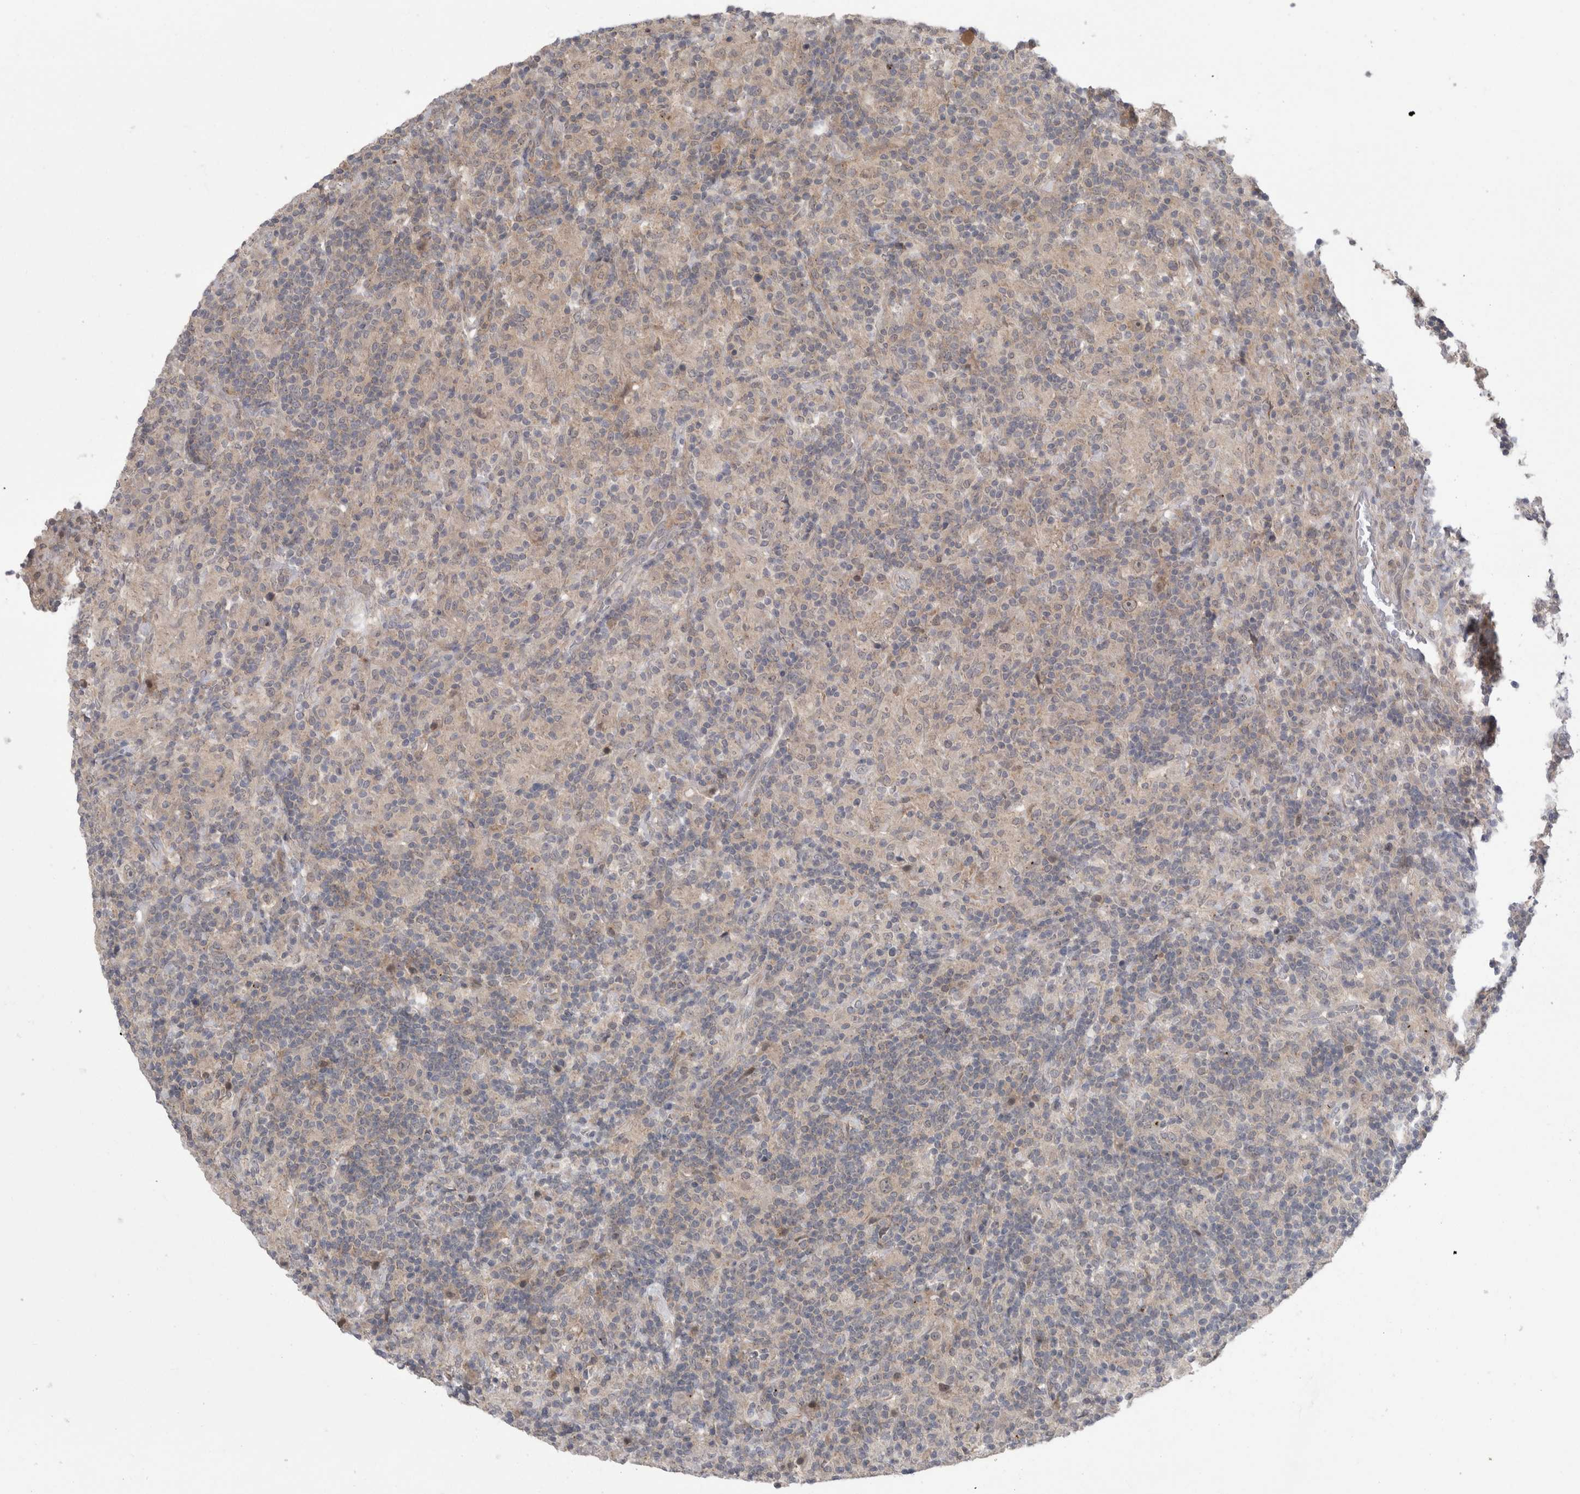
{"staining": {"intensity": "weak", "quantity": "25%-75%", "location": "cytoplasmic/membranous,nuclear"}, "tissue": "lymphoma", "cell_type": "Tumor cells", "image_type": "cancer", "snomed": [{"axis": "morphology", "description": "Hodgkin's disease, NOS"}, {"axis": "topography", "description": "Lymph node"}], "caption": "Protein expression analysis of human lymphoma reveals weak cytoplasmic/membranous and nuclear expression in about 25%-75% of tumor cells.", "gene": "MTBP", "patient": {"sex": "male", "age": 70}}